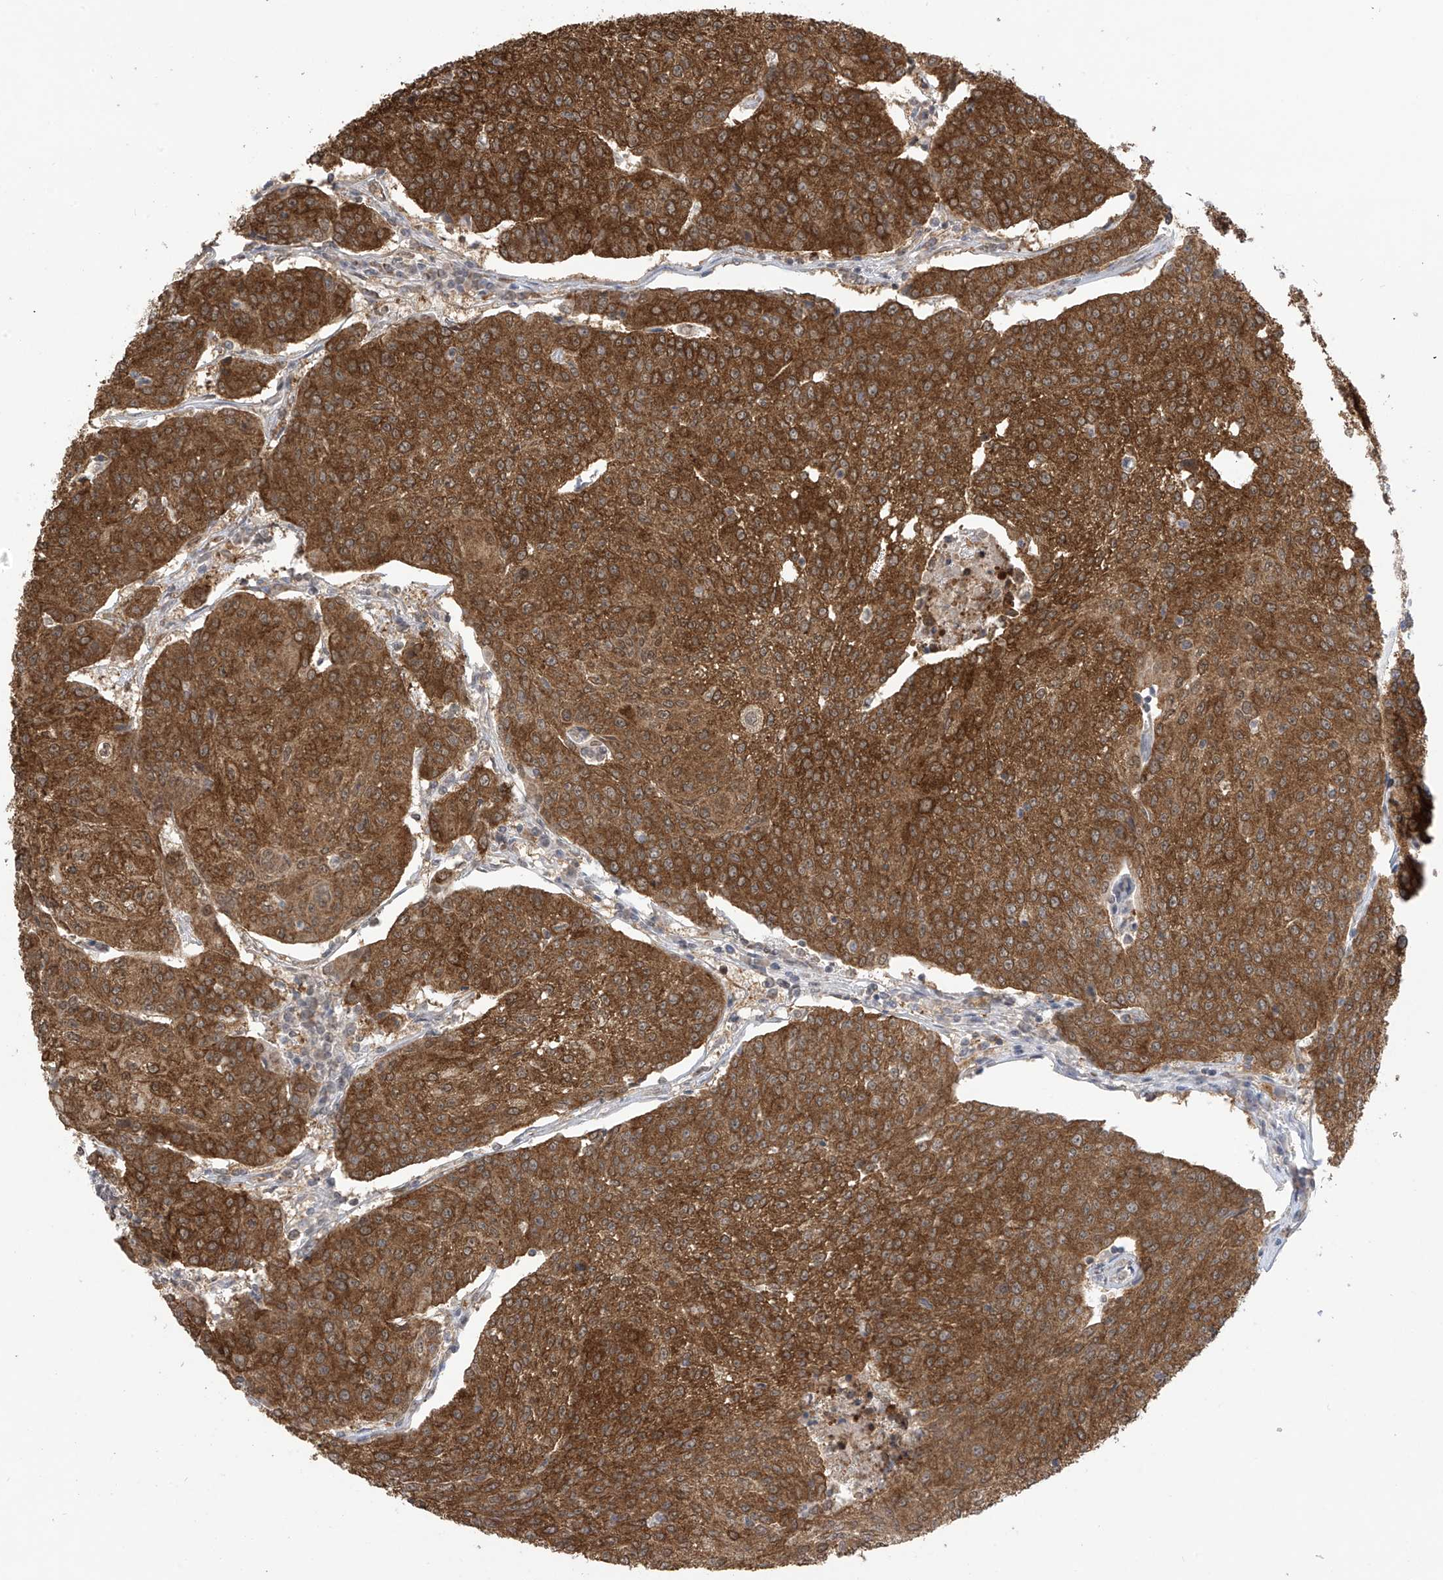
{"staining": {"intensity": "strong", "quantity": ">75%", "location": "cytoplasmic/membranous"}, "tissue": "urothelial cancer", "cell_type": "Tumor cells", "image_type": "cancer", "snomed": [{"axis": "morphology", "description": "Urothelial carcinoma, High grade"}, {"axis": "topography", "description": "Urinary bladder"}], "caption": "Immunohistochemistry of human high-grade urothelial carcinoma displays high levels of strong cytoplasmic/membranous expression in about >75% of tumor cells.", "gene": "KIAA1522", "patient": {"sex": "female", "age": 85}}